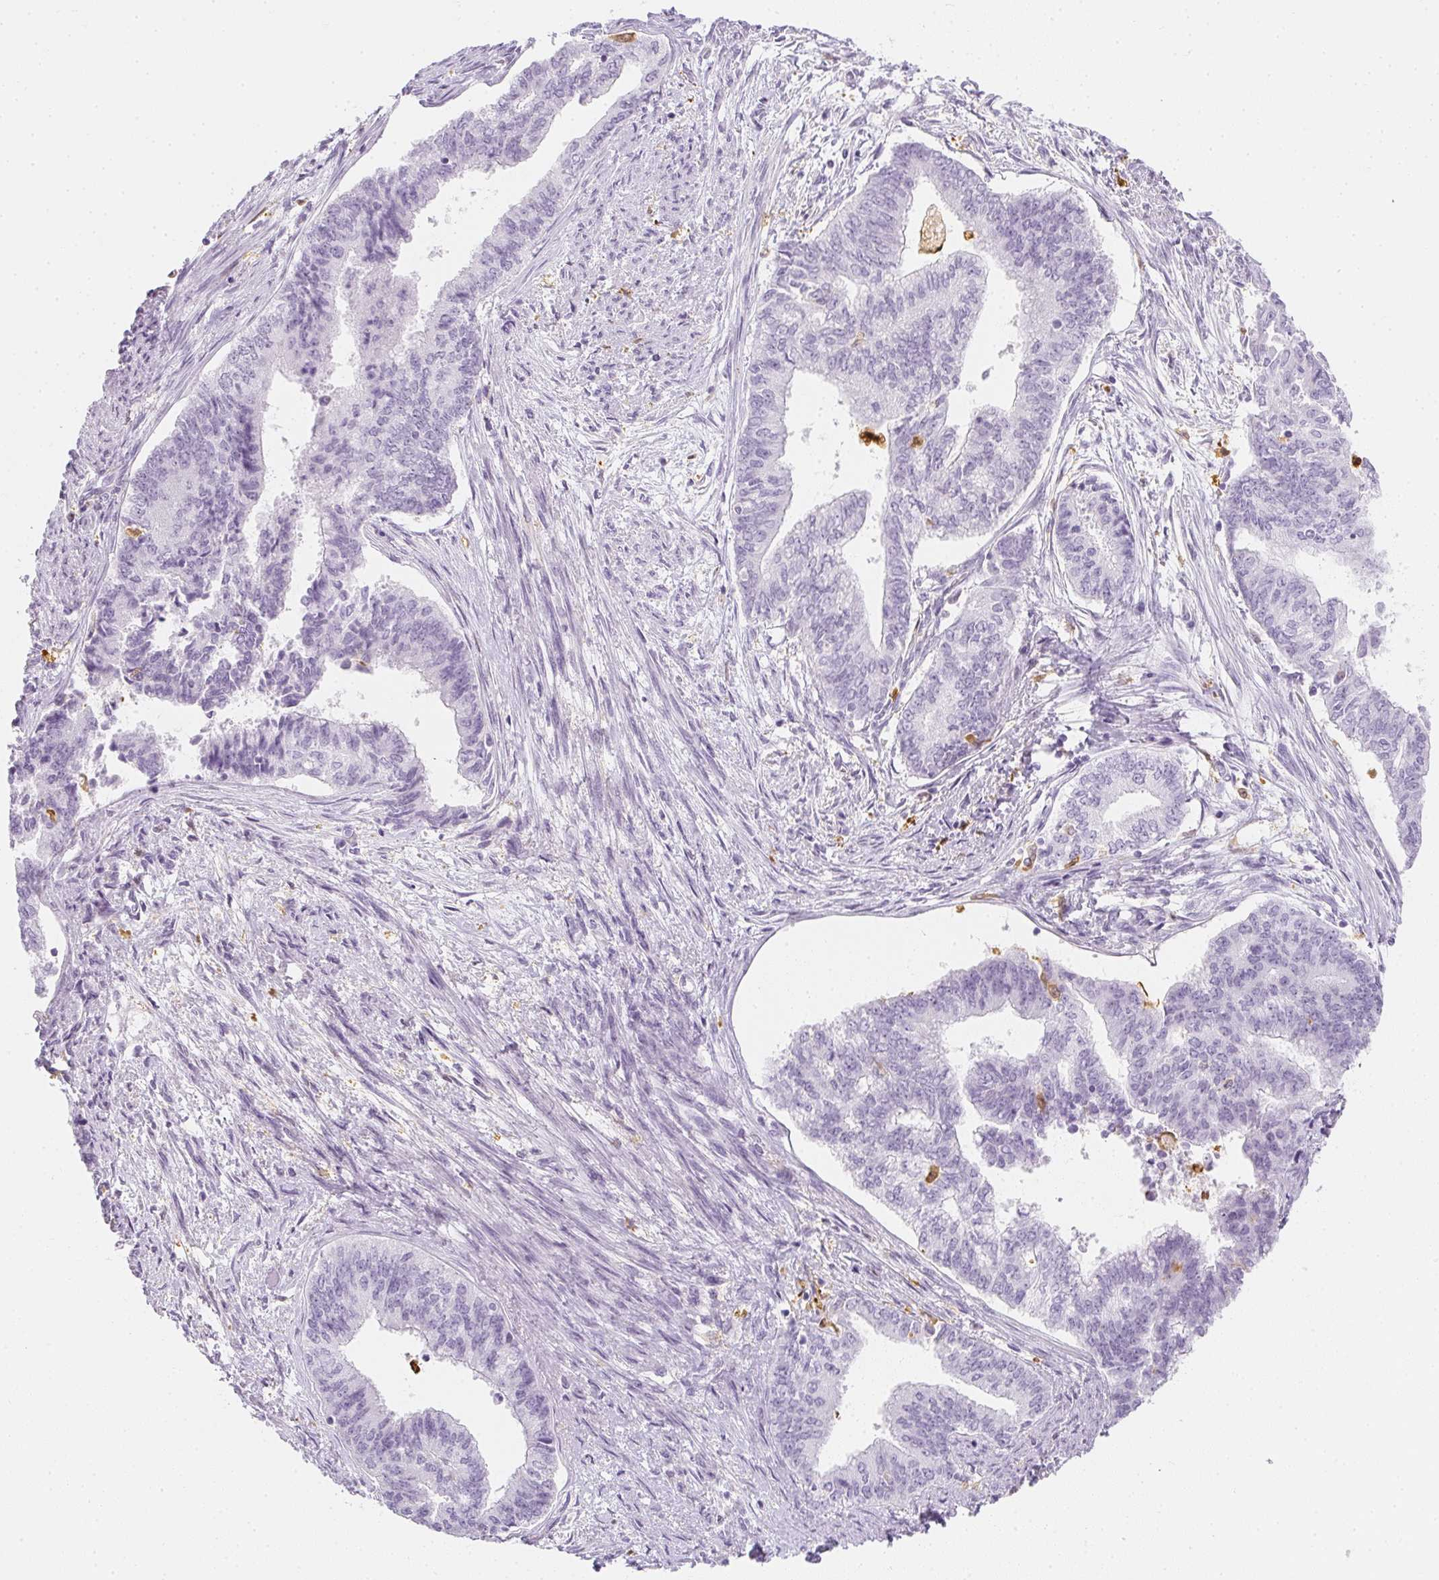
{"staining": {"intensity": "negative", "quantity": "none", "location": "none"}, "tissue": "endometrial cancer", "cell_type": "Tumor cells", "image_type": "cancer", "snomed": [{"axis": "morphology", "description": "Adenocarcinoma, NOS"}, {"axis": "topography", "description": "Endometrium"}], "caption": "Immunohistochemistry (IHC) image of neoplastic tissue: human endometrial cancer stained with DAB shows no significant protein positivity in tumor cells.", "gene": "HK3", "patient": {"sex": "female", "age": 65}}